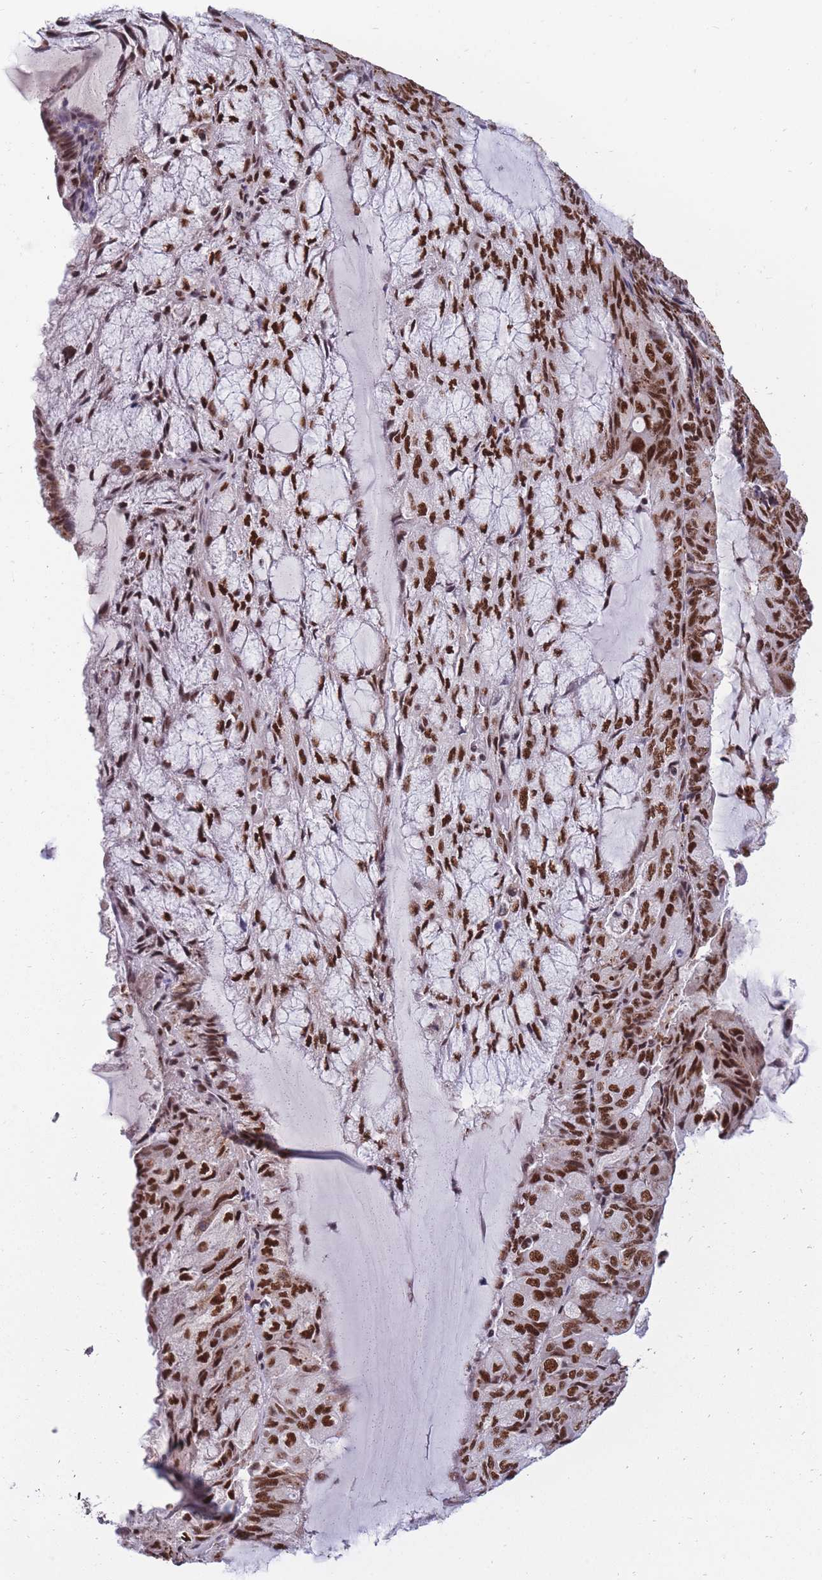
{"staining": {"intensity": "strong", "quantity": ">75%", "location": "nuclear"}, "tissue": "endometrial cancer", "cell_type": "Tumor cells", "image_type": "cancer", "snomed": [{"axis": "morphology", "description": "Adenocarcinoma, NOS"}, {"axis": "topography", "description": "Endometrium"}], "caption": "Immunohistochemical staining of human endometrial cancer reveals high levels of strong nuclear protein expression in about >75% of tumor cells. The protein of interest is stained brown, and the nuclei are stained in blue (DAB (3,3'-diaminobenzidine) IHC with brightfield microscopy, high magnification).", "gene": "PRPF19", "patient": {"sex": "female", "age": 81}}